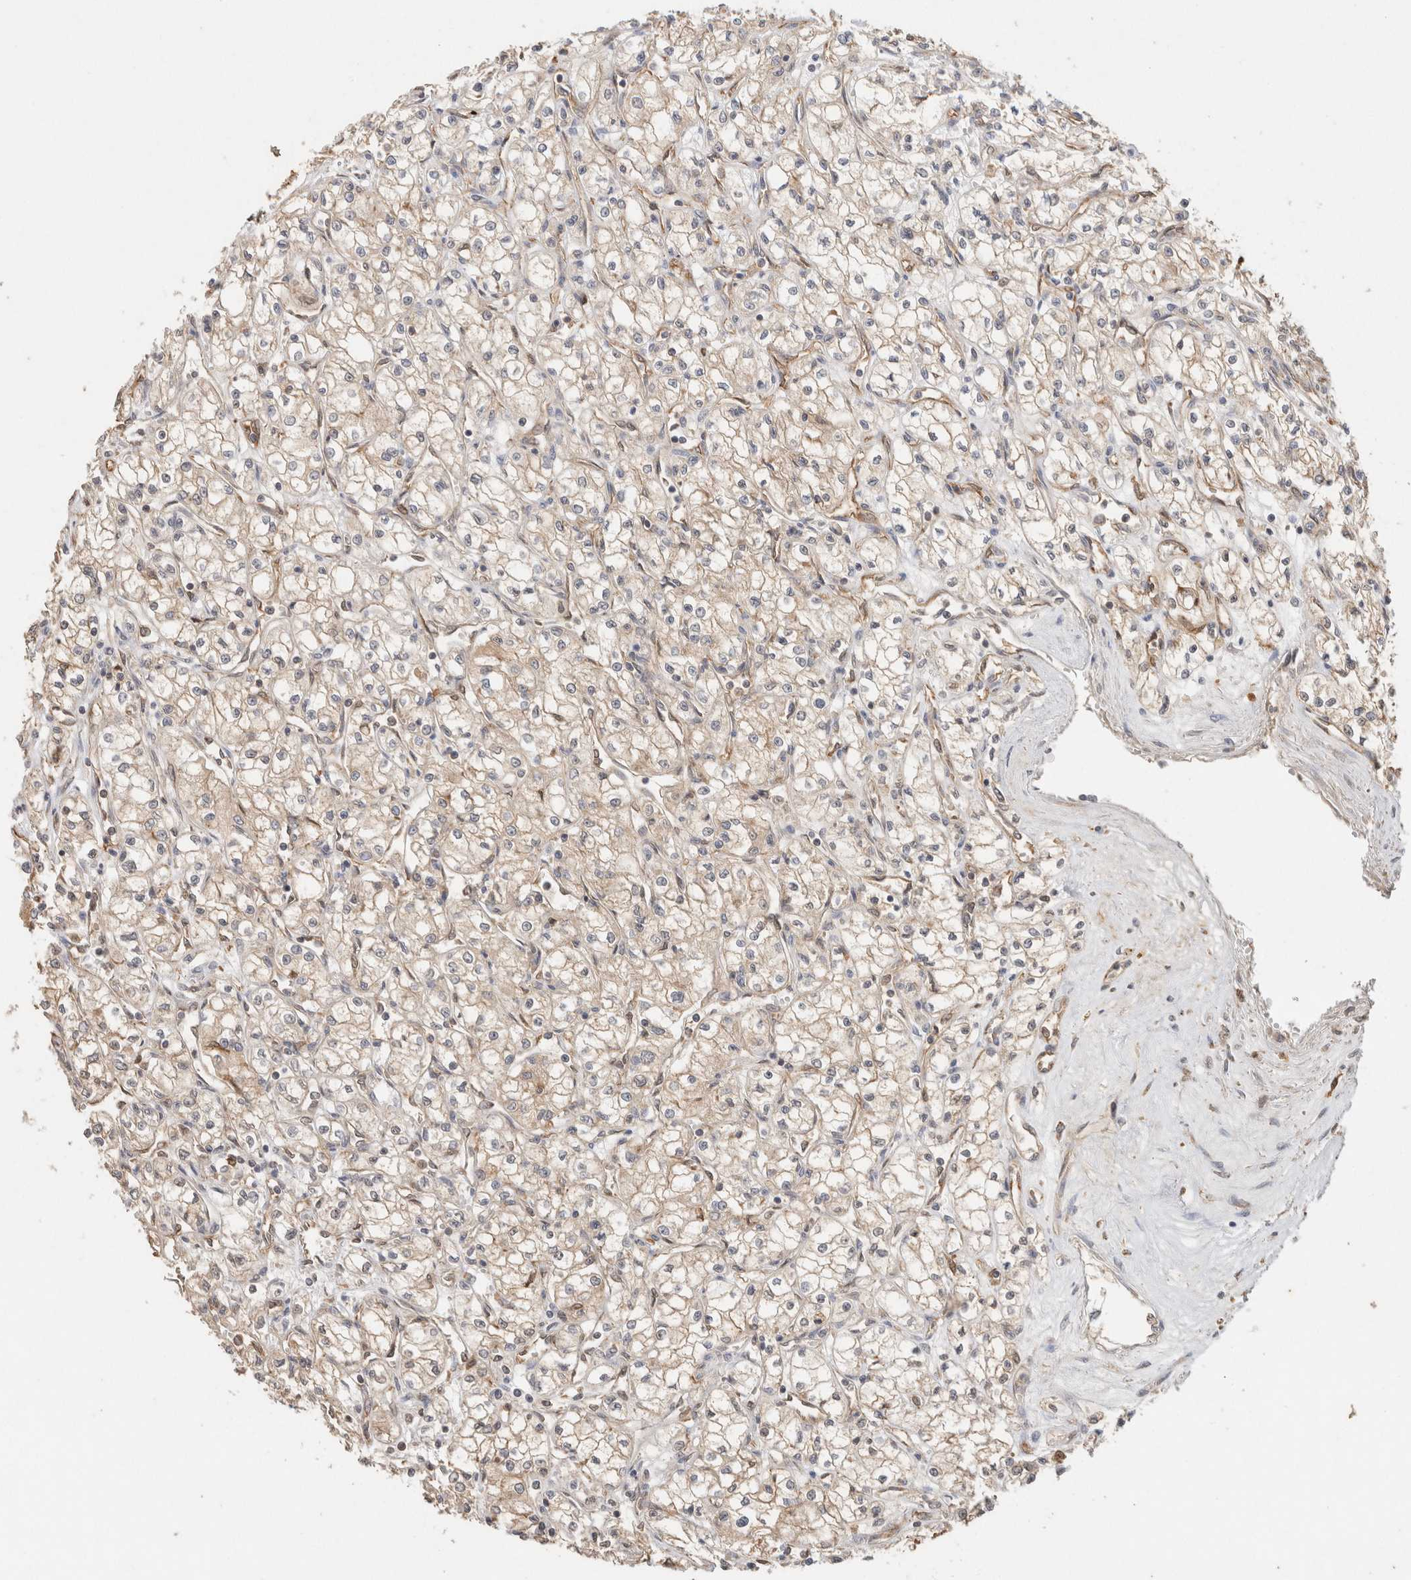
{"staining": {"intensity": "weak", "quantity": "25%-75%", "location": "cytoplasmic/membranous"}, "tissue": "renal cancer", "cell_type": "Tumor cells", "image_type": "cancer", "snomed": [{"axis": "morphology", "description": "Normal tissue, NOS"}, {"axis": "morphology", "description": "Adenocarcinoma, NOS"}, {"axis": "topography", "description": "Kidney"}], "caption": "Protein staining by immunohistochemistry (IHC) exhibits weak cytoplasmic/membranous staining in about 25%-75% of tumor cells in adenocarcinoma (renal).", "gene": "YWHAH", "patient": {"sex": "male", "age": 59}}